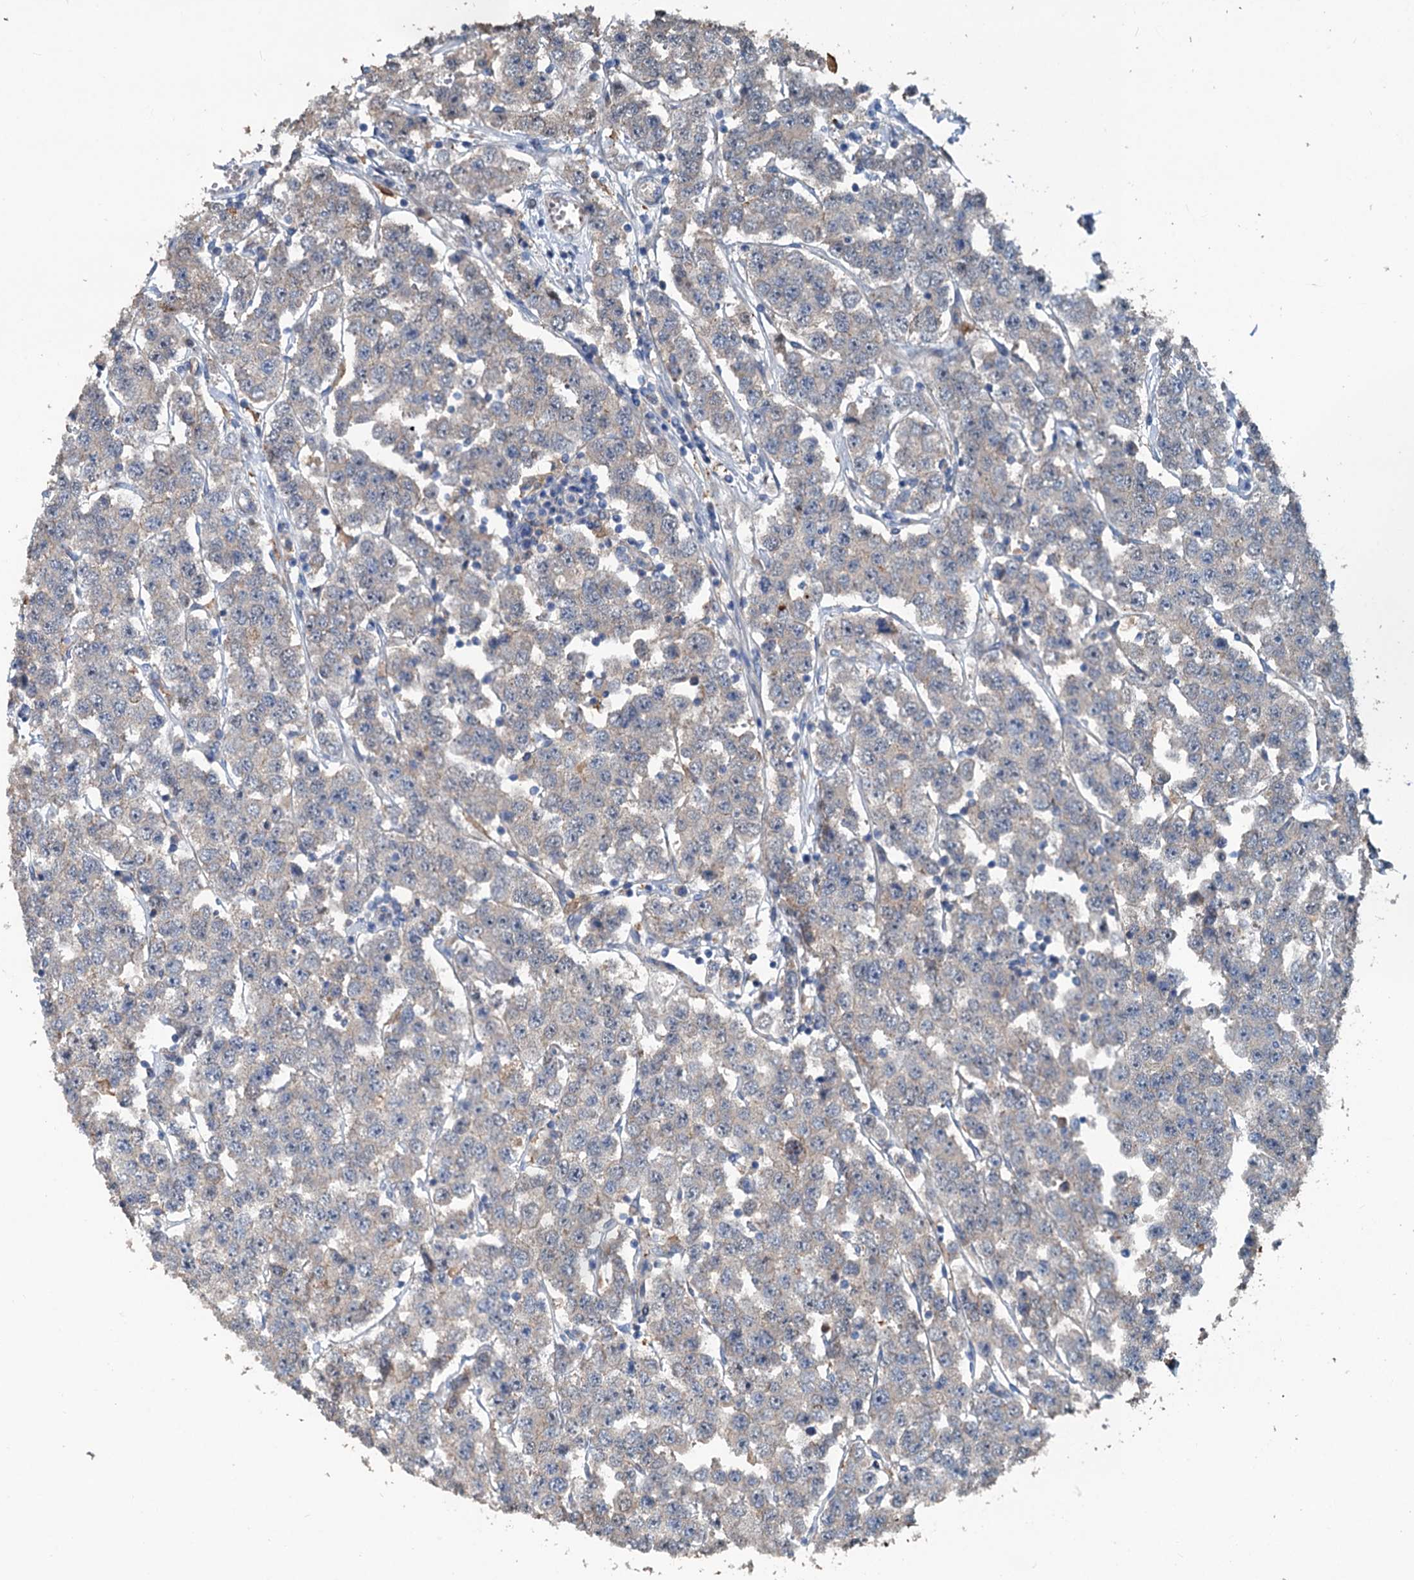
{"staining": {"intensity": "negative", "quantity": "none", "location": "none"}, "tissue": "testis cancer", "cell_type": "Tumor cells", "image_type": "cancer", "snomed": [{"axis": "morphology", "description": "Seminoma, NOS"}, {"axis": "topography", "description": "Testis"}], "caption": "Immunohistochemistry image of testis cancer stained for a protein (brown), which demonstrates no staining in tumor cells. The staining is performed using DAB (3,3'-diaminobenzidine) brown chromogen with nuclei counter-stained in using hematoxylin.", "gene": "TEDC1", "patient": {"sex": "male", "age": 28}}